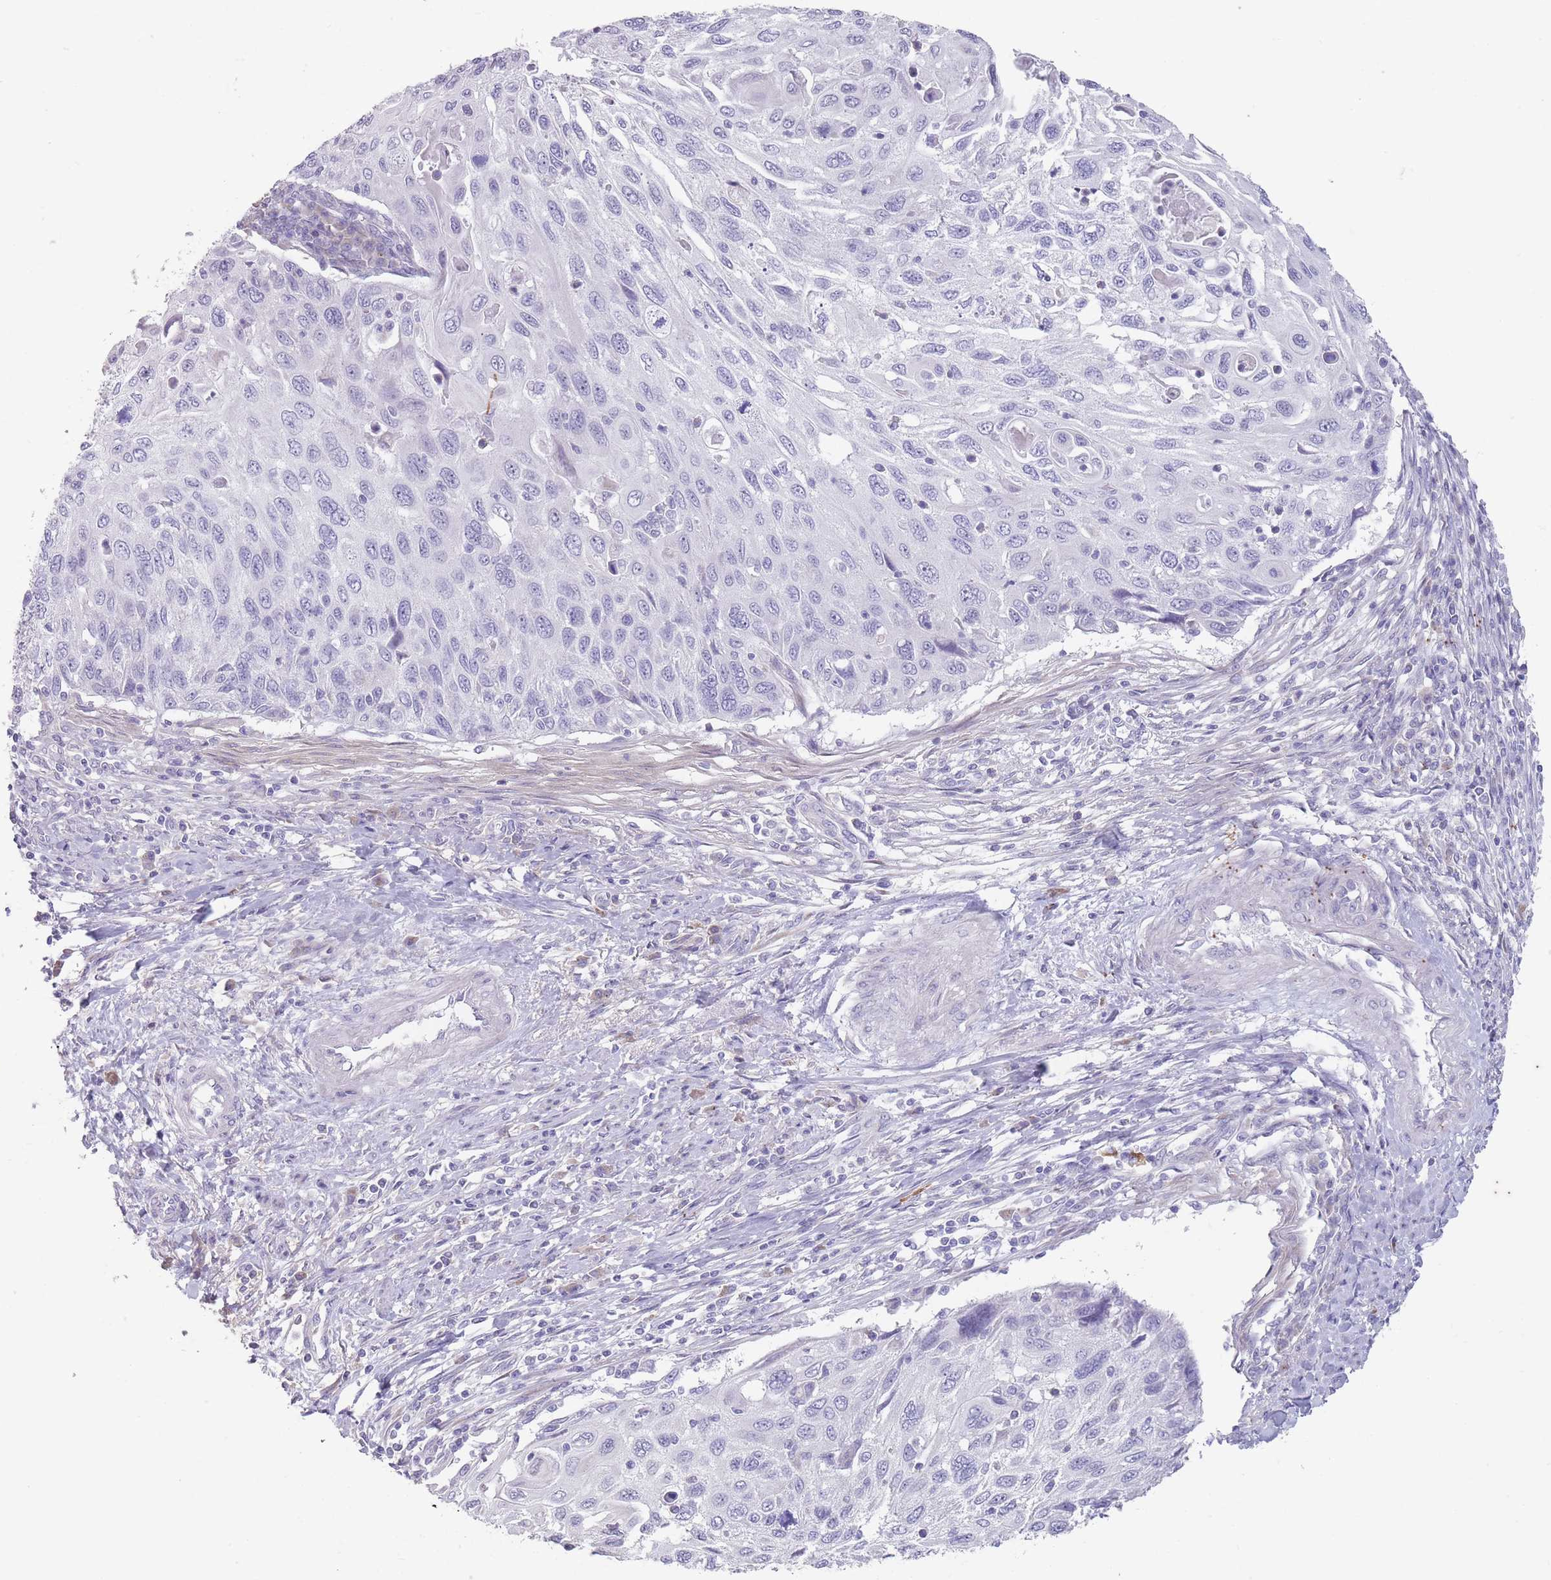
{"staining": {"intensity": "negative", "quantity": "none", "location": "none"}, "tissue": "cervical cancer", "cell_type": "Tumor cells", "image_type": "cancer", "snomed": [{"axis": "morphology", "description": "Squamous cell carcinoma, NOS"}, {"axis": "topography", "description": "Cervix"}], "caption": "Tumor cells show no significant positivity in cervical cancer.", "gene": "PAIP2B", "patient": {"sex": "female", "age": 70}}